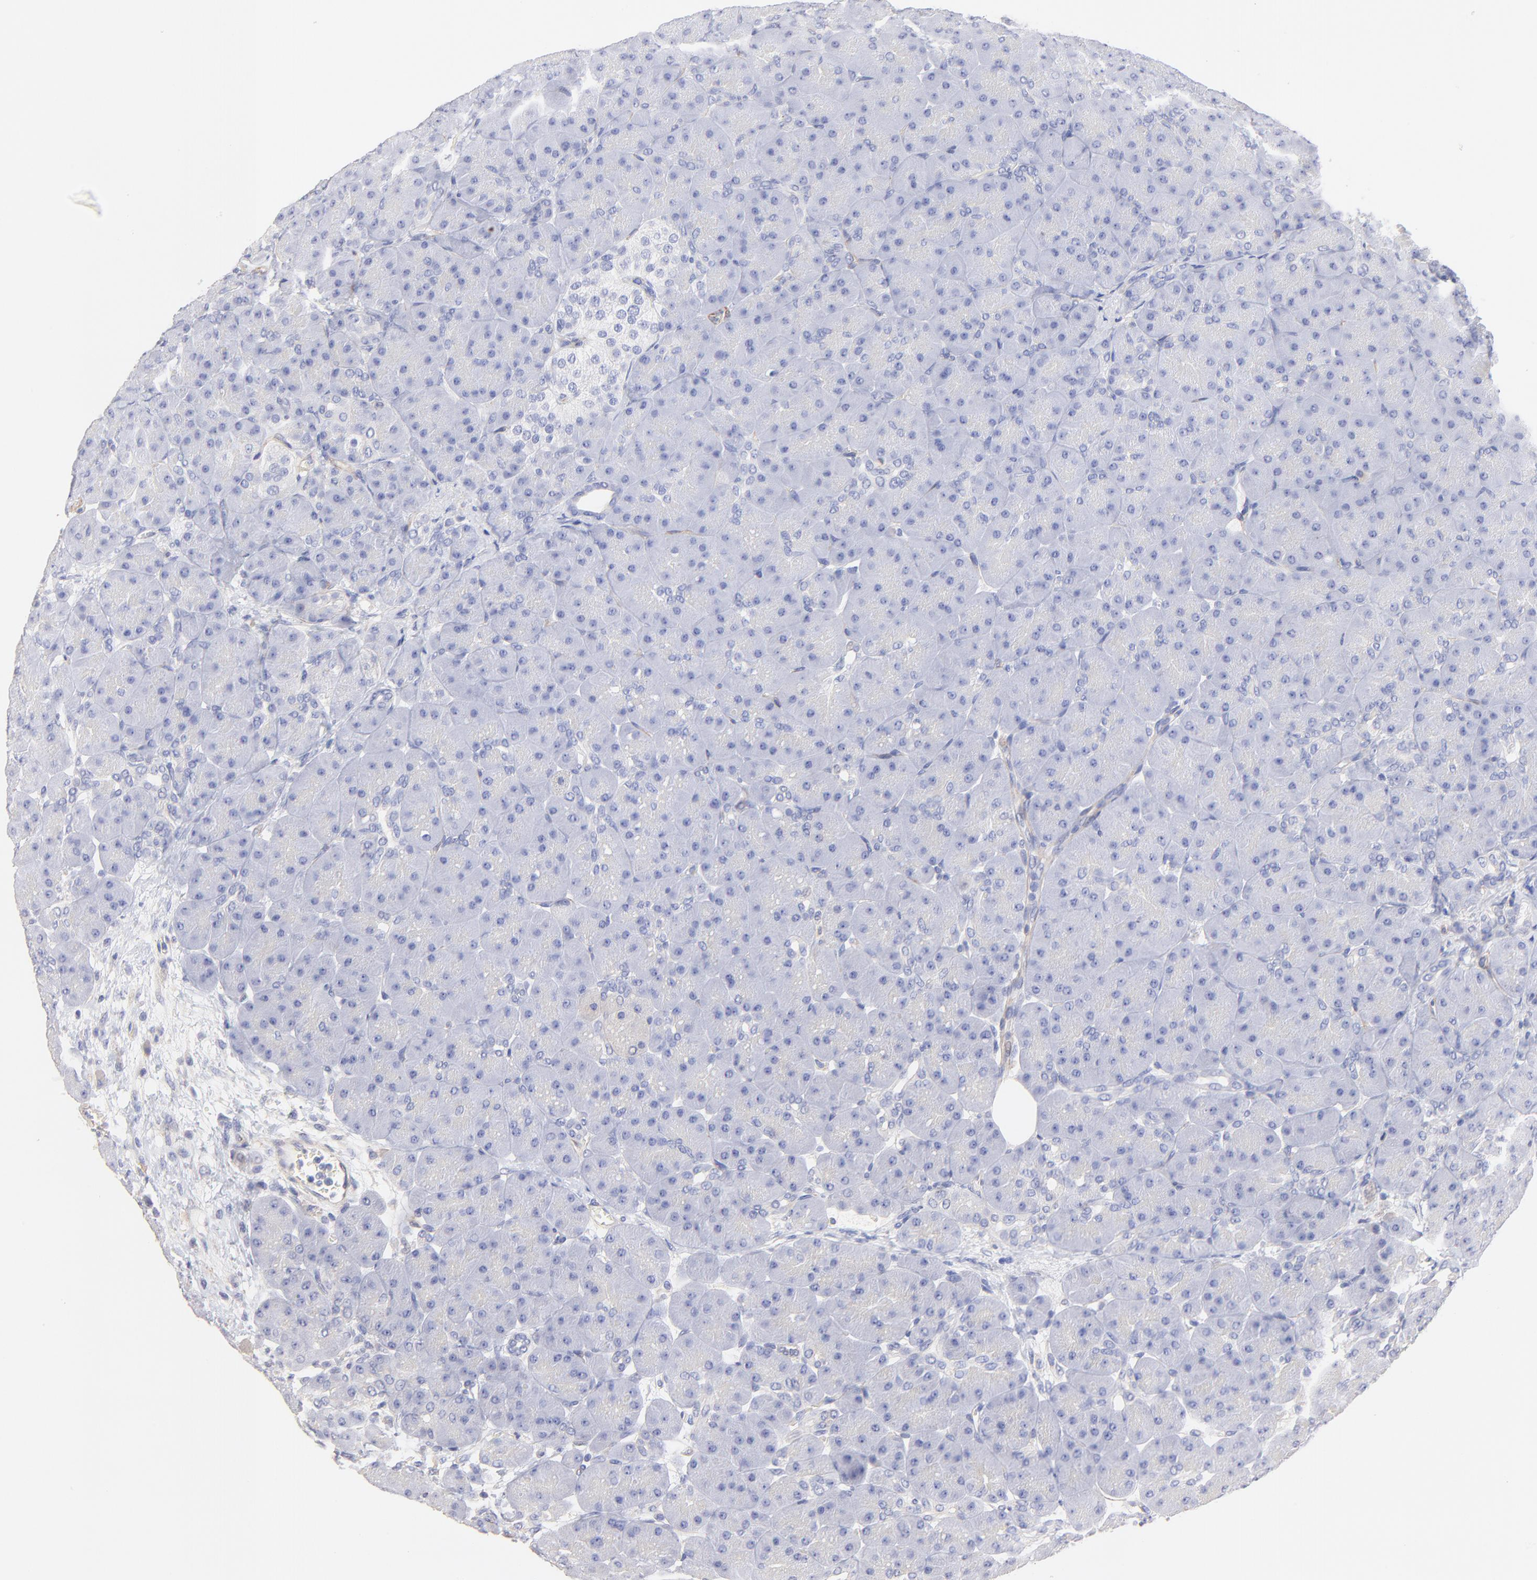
{"staining": {"intensity": "negative", "quantity": "none", "location": "none"}, "tissue": "pancreas", "cell_type": "Exocrine glandular cells", "image_type": "normal", "snomed": [{"axis": "morphology", "description": "Normal tissue, NOS"}, {"axis": "topography", "description": "Pancreas"}], "caption": "This is a histopathology image of IHC staining of unremarkable pancreas, which shows no expression in exocrine glandular cells.", "gene": "ACTRT1", "patient": {"sex": "male", "age": 66}}